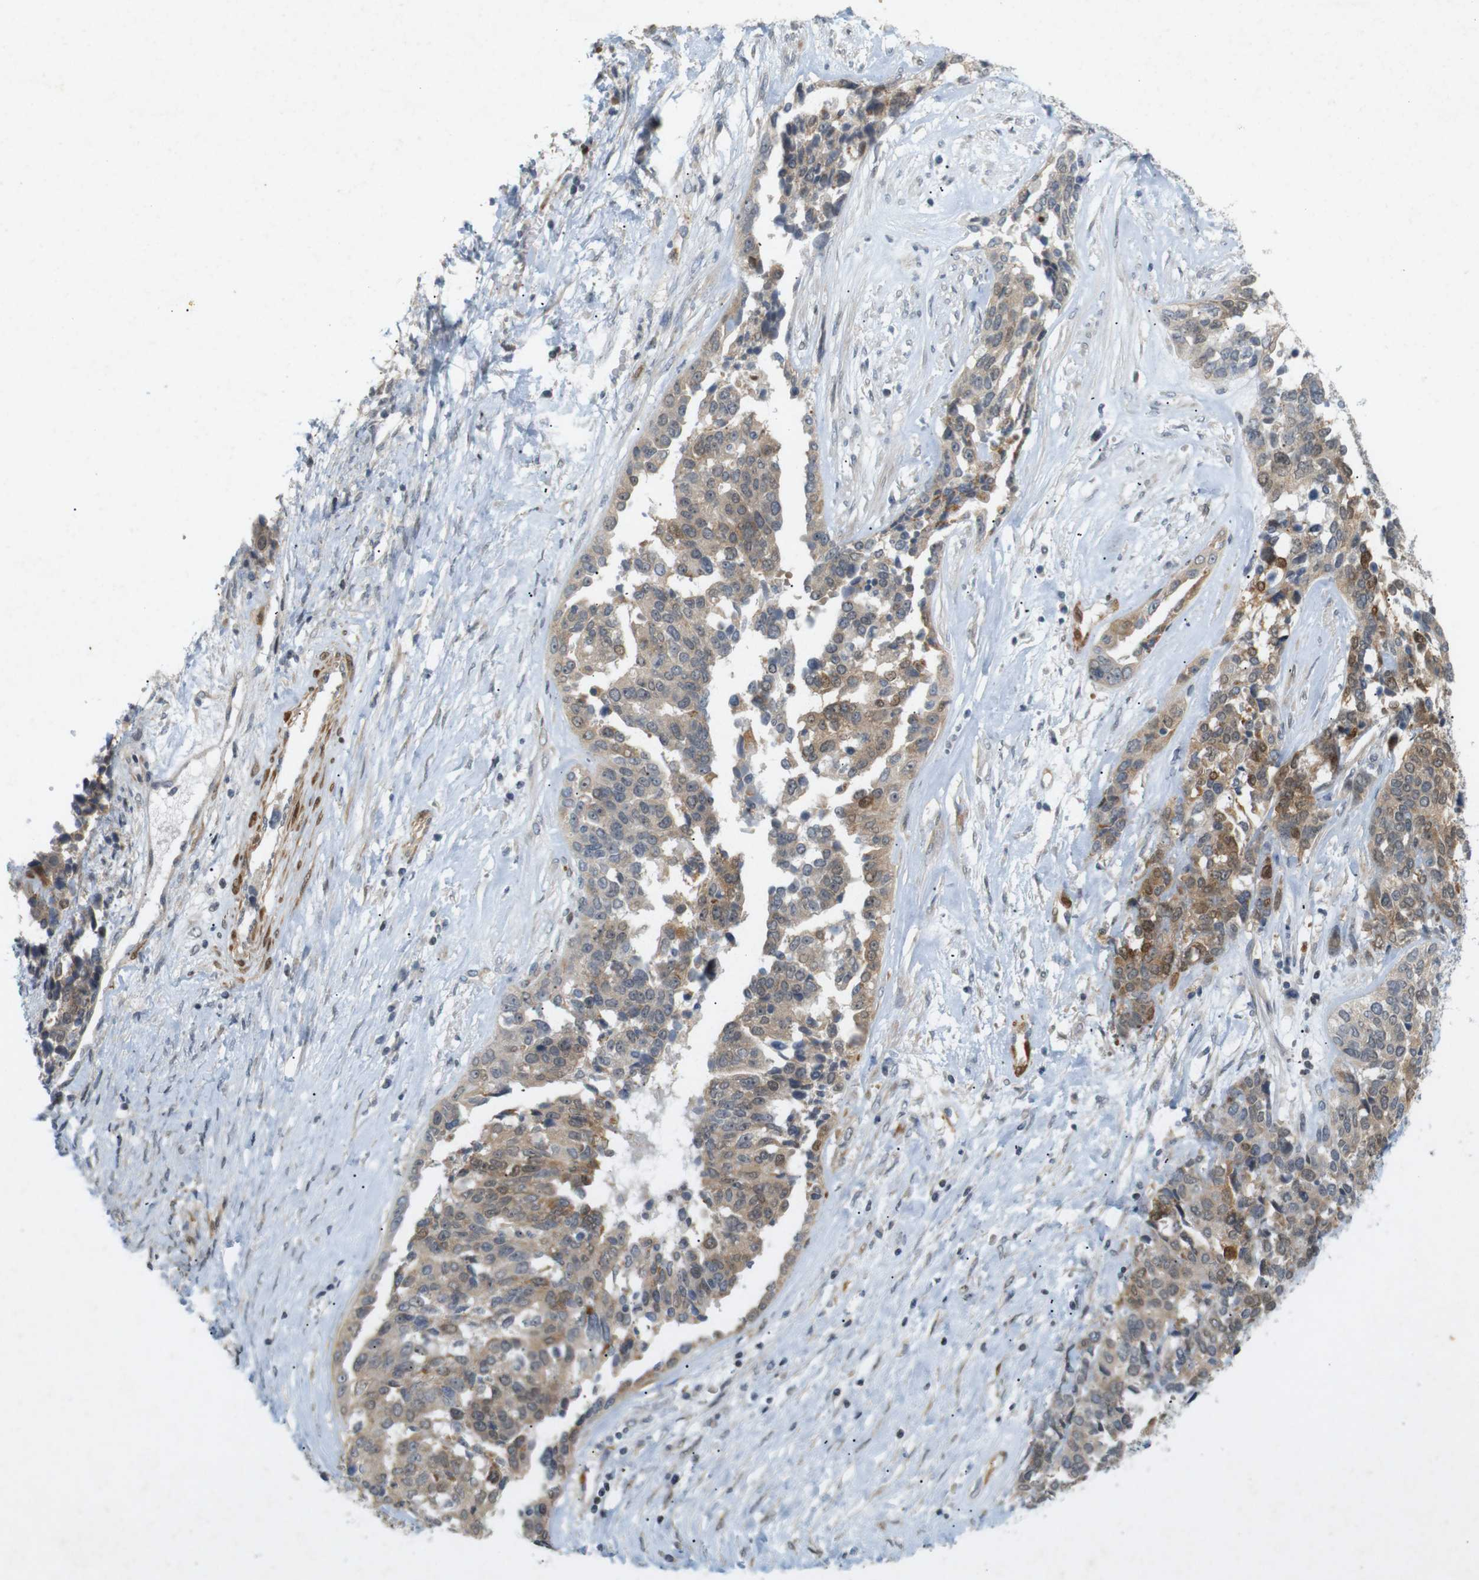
{"staining": {"intensity": "moderate", "quantity": ">75%", "location": "cytoplasmic/membranous"}, "tissue": "ovarian cancer", "cell_type": "Tumor cells", "image_type": "cancer", "snomed": [{"axis": "morphology", "description": "Cystadenocarcinoma, serous, NOS"}, {"axis": "topography", "description": "Ovary"}], "caption": "The photomicrograph exhibits immunohistochemical staining of ovarian cancer. There is moderate cytoplasmic/membranous staining is identified in about >75% of tumor cells.", "gene": "PPP1R14A", "patient": {"sex": "female", "age": 44}}